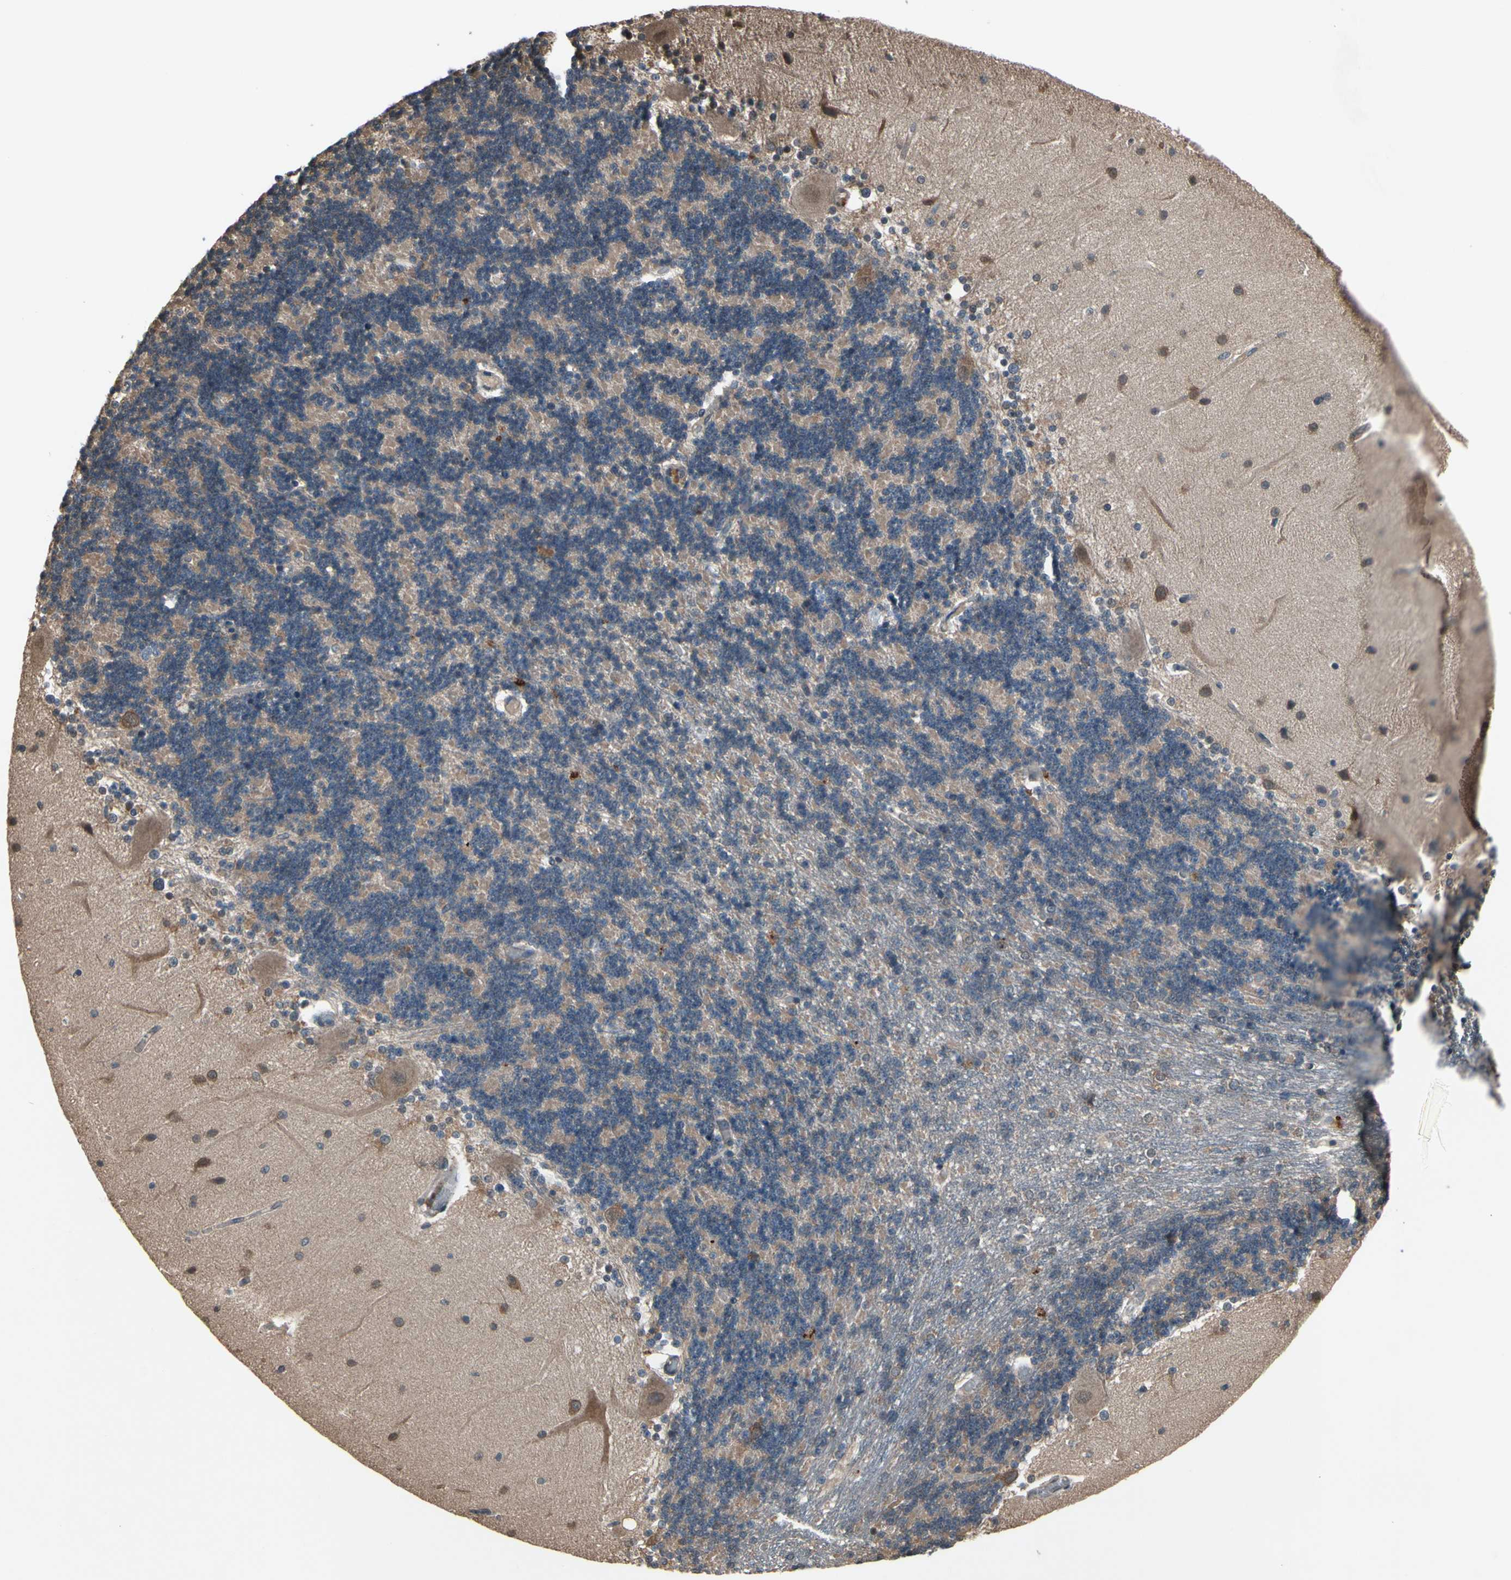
{"staining": {"intensity": "weak", "quantity": "25%-75%", "location": "cytoplasmic/membranous"}, "tissue": "cerebellum", "cell_type": "Cells in granular layer", "image_type": "normal", "snomed": [{"axis": "morphology", "description": "Normal tissue, NOS"}, {"axis": "topography", "description": "Cerebellum"}], "caption": "This is an image of immunohistochemistry staining of unremarkable cerebellum, which shows weak staining in the cytoplasmic/membranous of cells in granular layer.", "gene": "PNPLA7", "patient": {"sex": "female", "age": 54}}